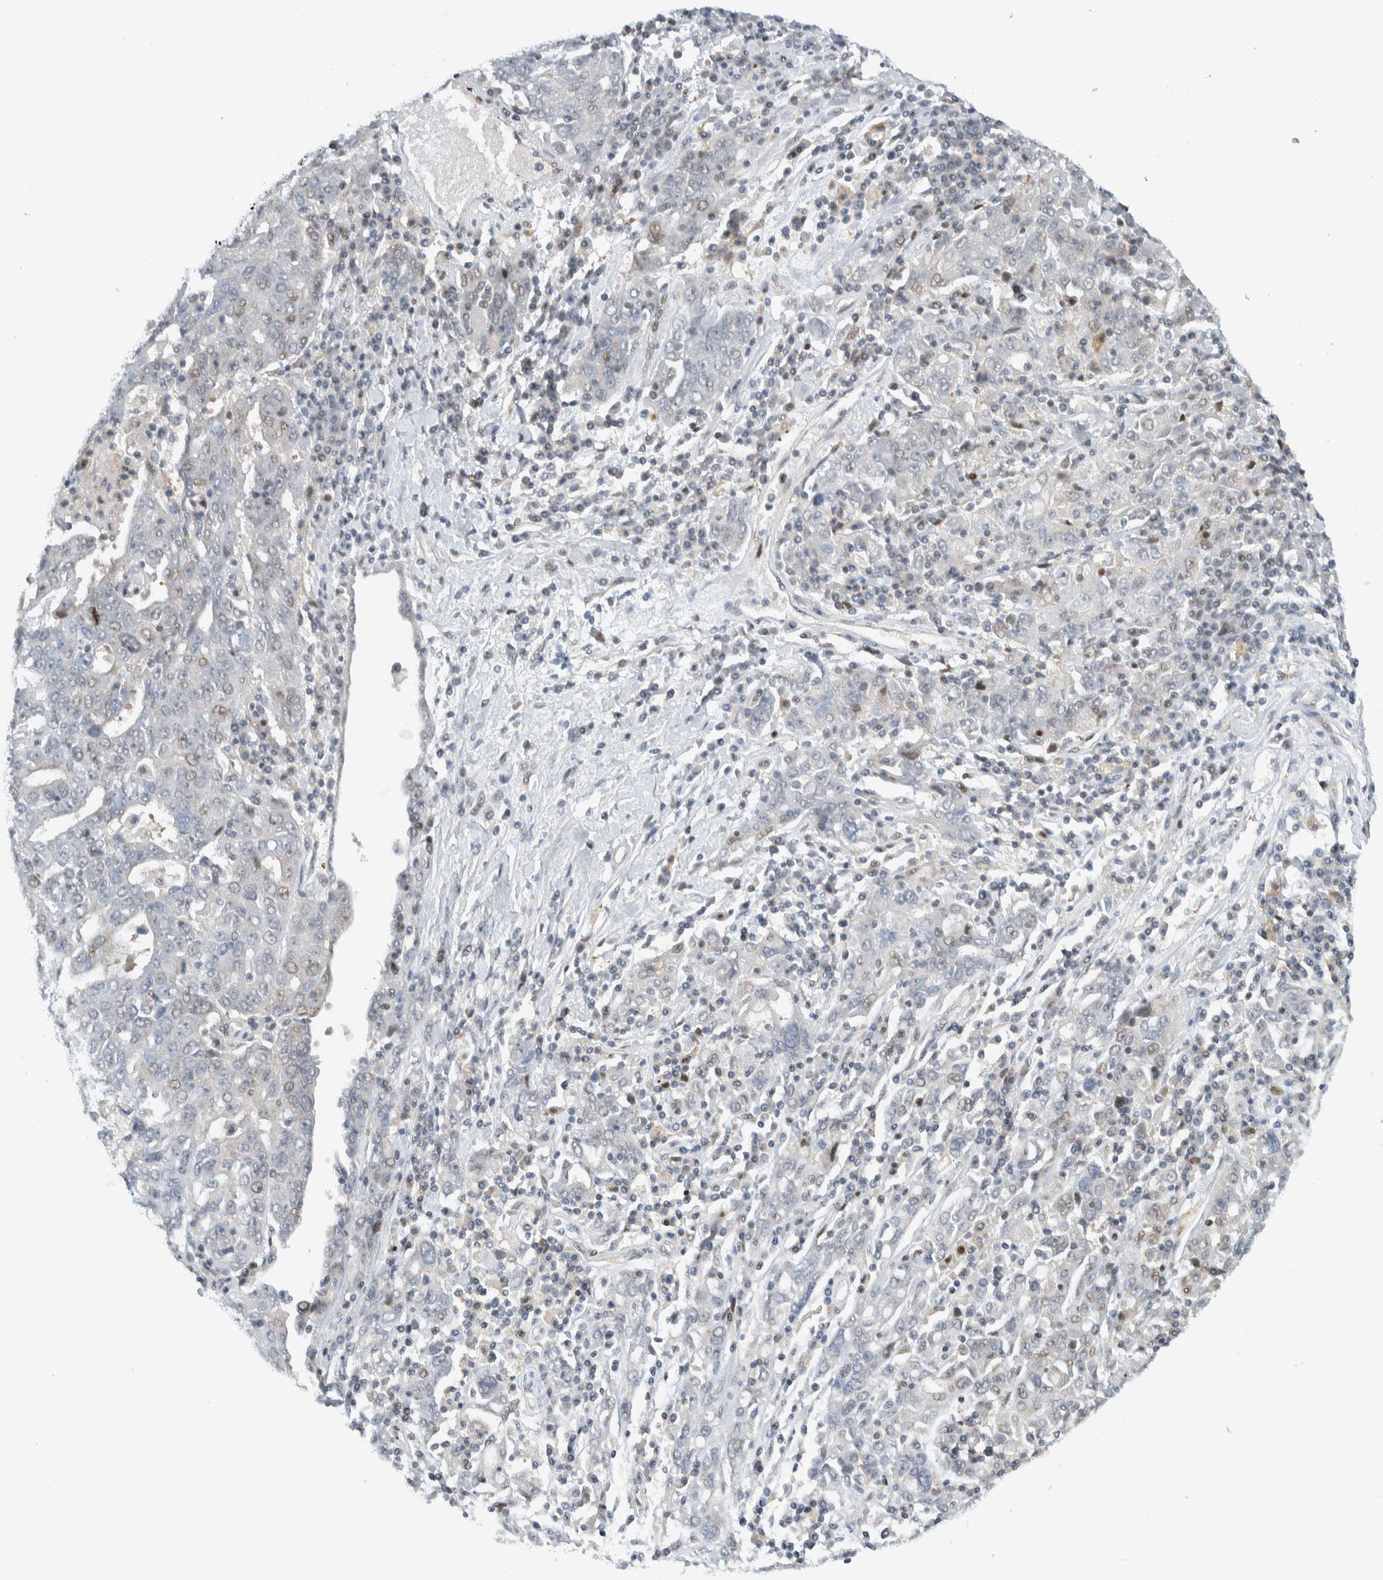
{"staining": {"intensity": "negative", "quantity": "none", "location": "none"}, "tissue": "ovarian cancer", "cell_type": "Tumor cells", "image_type": "cancer", "snomed": [{"axis": "morphology", "description": "Carcinoma, endometroid"}, {"axis": "topography", "description": "Ovary"}], "caption": "Tumor cells show no significant protein expression in ovarian endometroid carcinoma.", "gene": "NCR3LG1", "patient": {"sex": "female", "age": 62}}